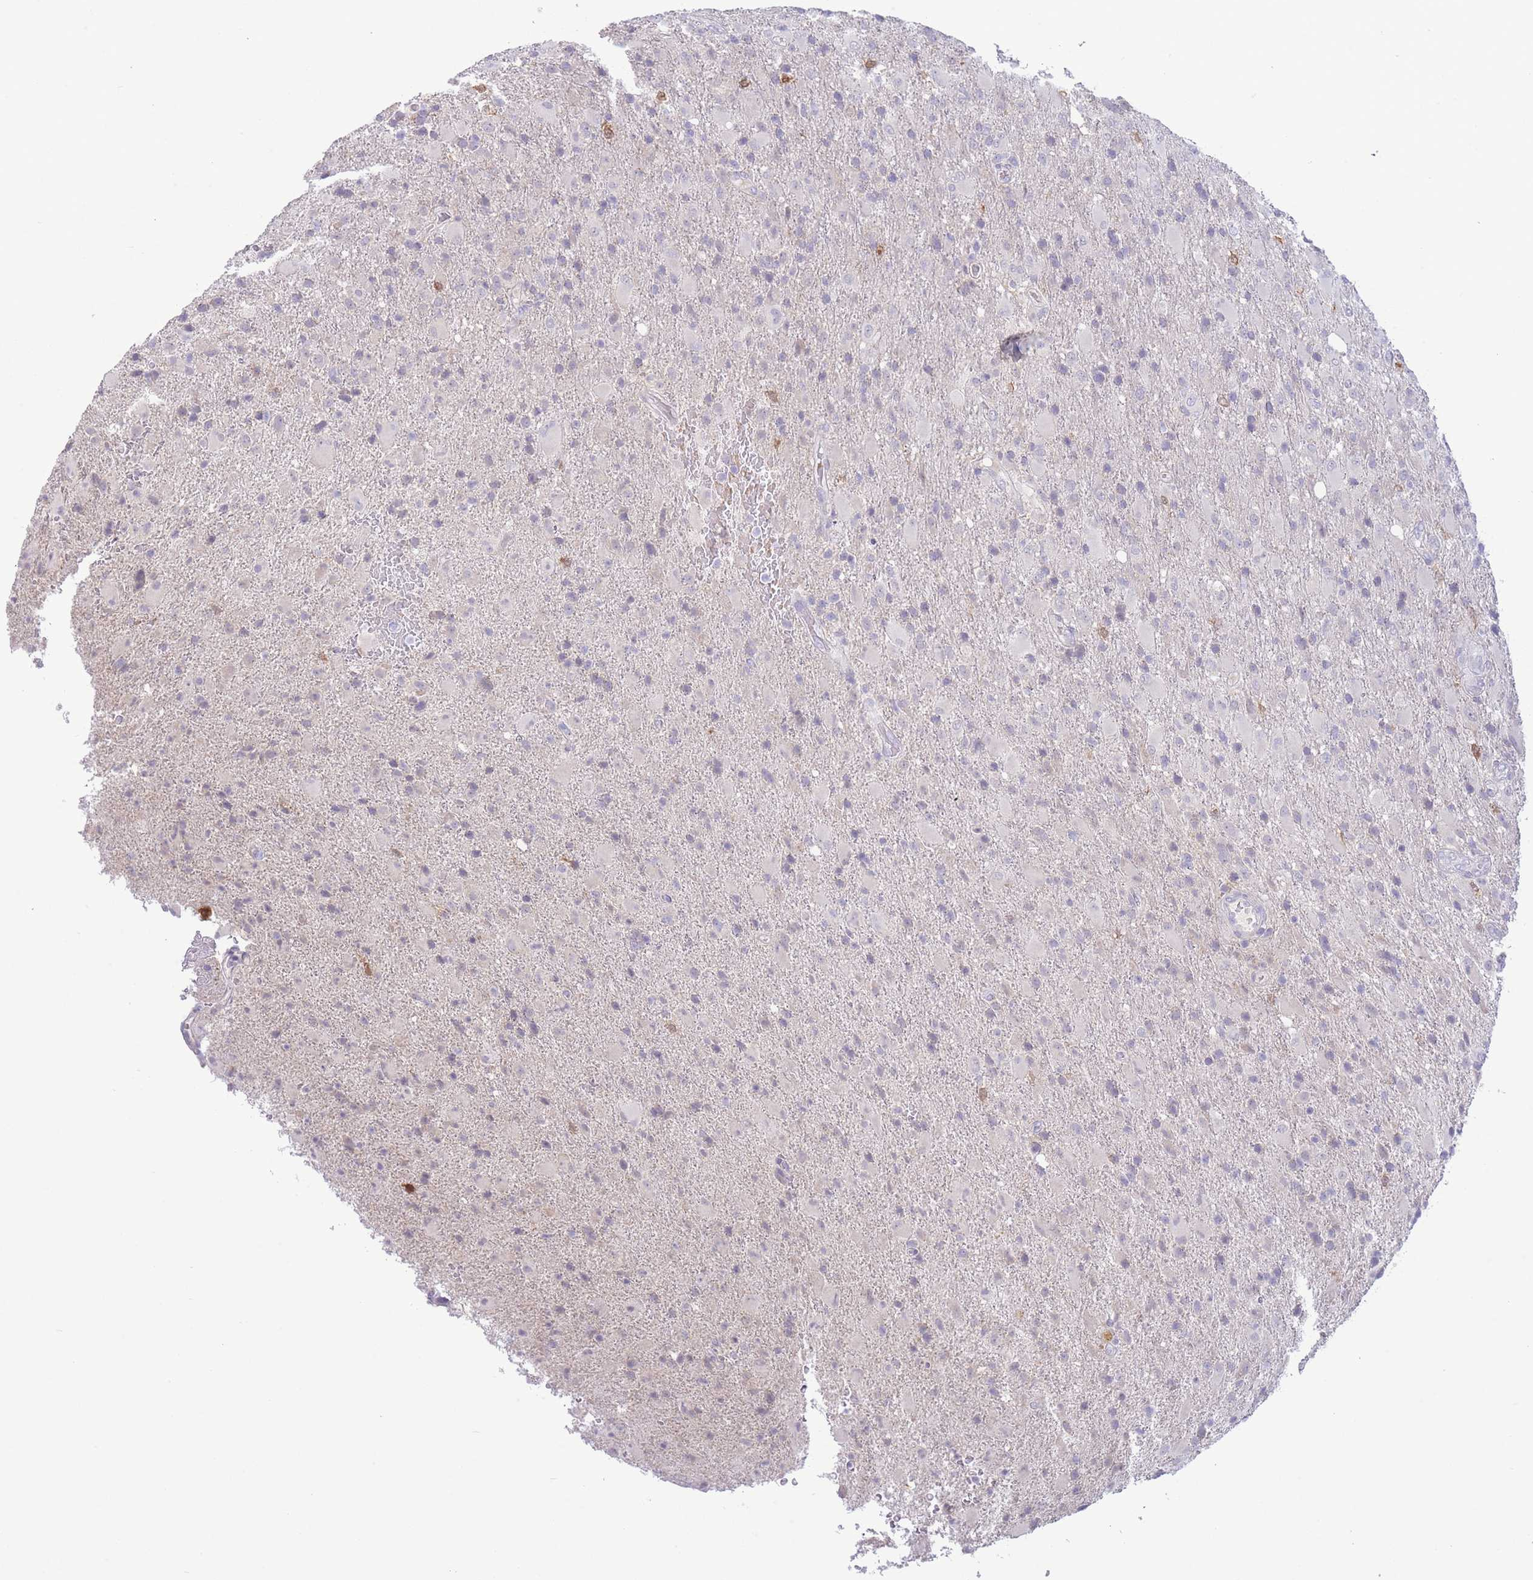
{"staining": {"intensity": "negative", "quantity": "none", "location": "none"}, "tissue": "glioma", "cell_type": "Tumor cells", "image_type": "cancer", "snomed": [{"axis": "morphology", "description": "Glioma, malignant, Low grade"}, {"axis": "topography", "description": "Brain"}], "caption": "This micrograph is of glioma stained with immunohistochemistry (IHC) to label a protein in brown with the nuclei are counter-stained blue. There is no positivity in tumor cells. (Stains: DAB immunohistochemistry with hematoxylin counter stain, Microscopy: brightfield microscopy at high magnification).", "gene": "FBXO46", "patient": {"sex": "male", "age": 65}}